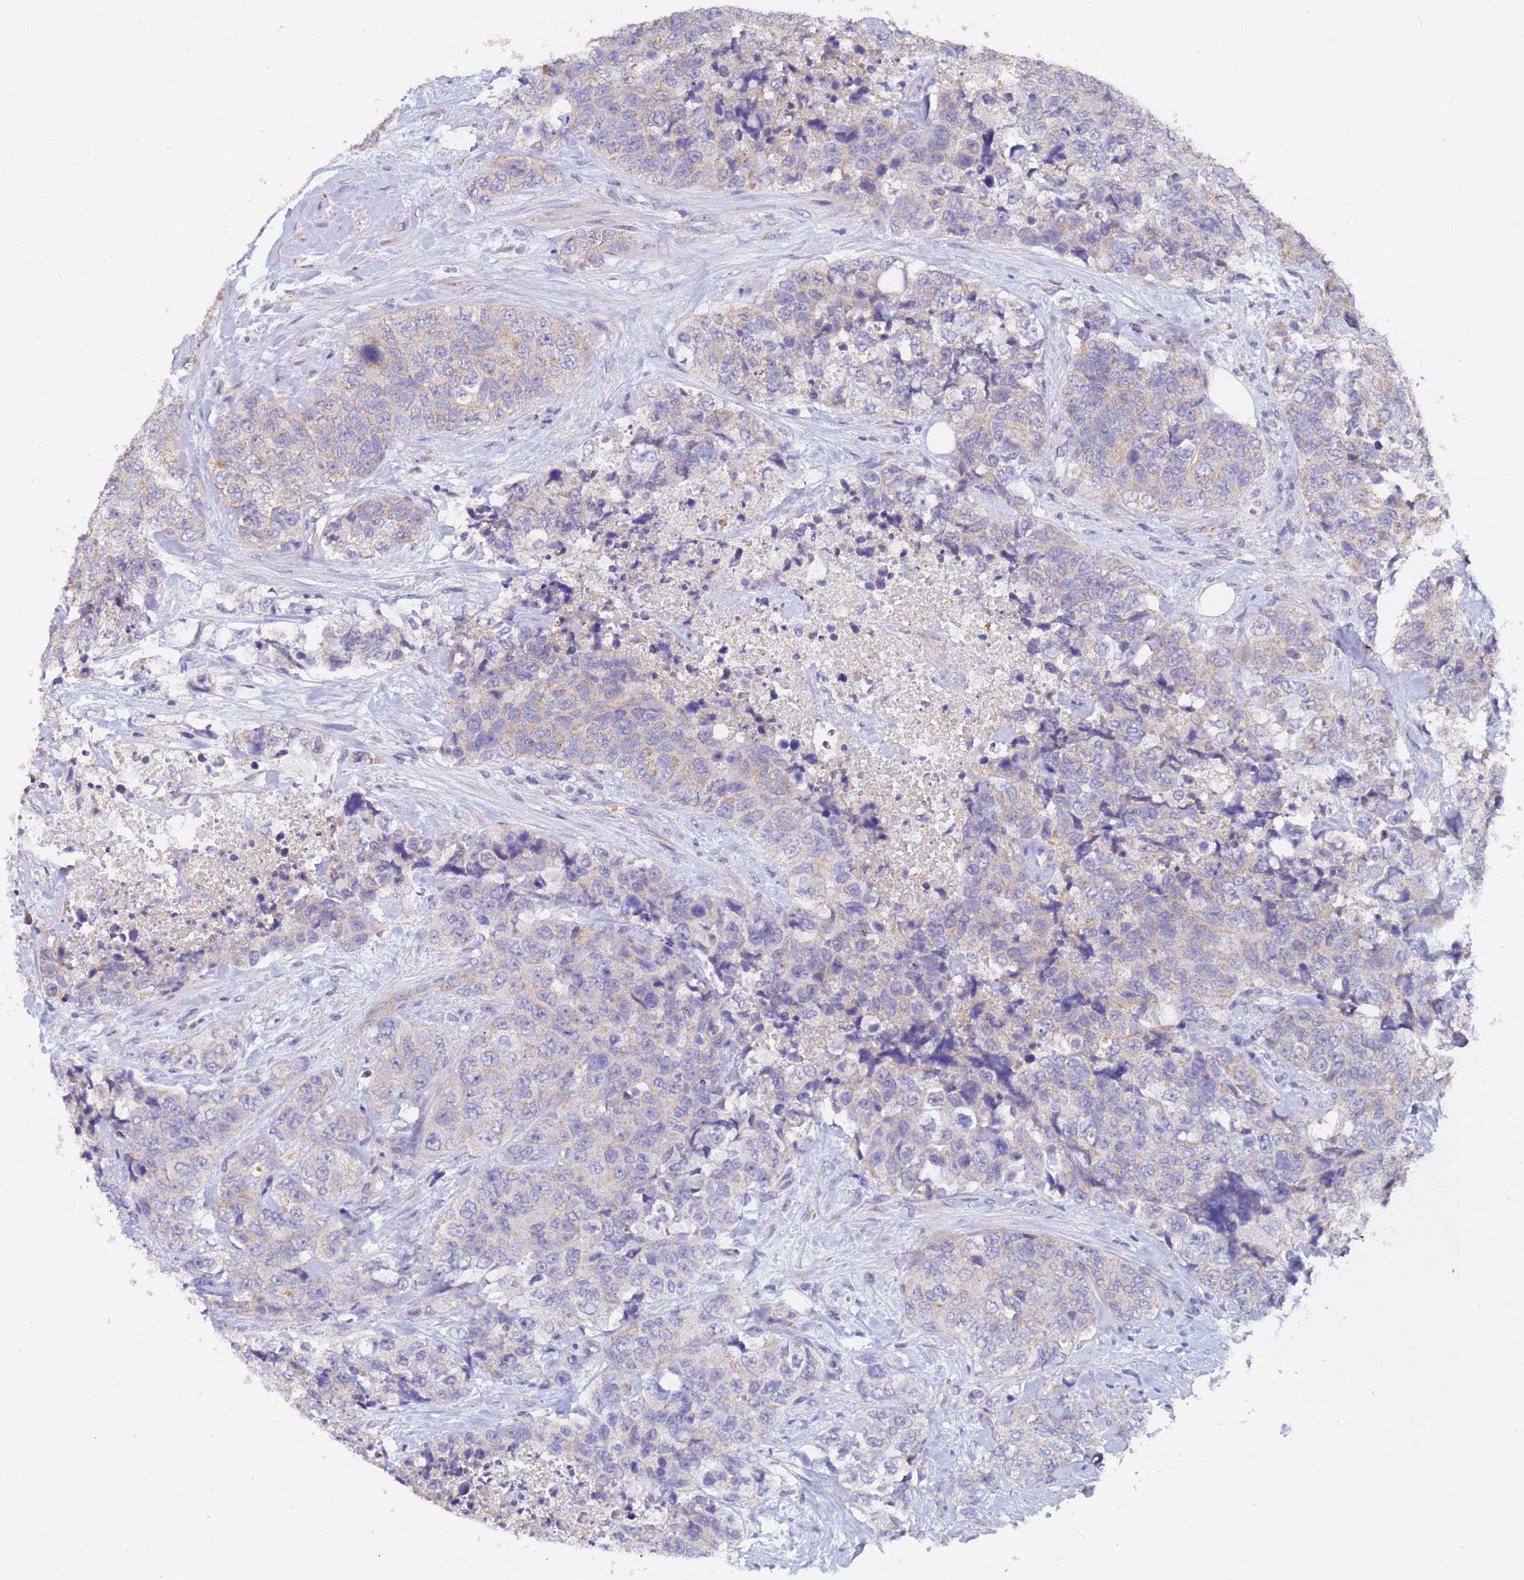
{"staining": {"intensity": "weak", "quantity": "<25%", "location": "cytoplasmic/membranous"}, "tissue": "urothelial cancer", "cell_type": "Tumor cells", "image_type": "cancer", "snomed": [{"axis": "morphology", "description": "Urothelial carcinoma, High grade"}, {"axis": "topography", "description": "Urinary bladder"}], "caption": "Immunohistochemistry (IHC) histopathology image of human urothelial carcinoma (high-grade) stained for a protein (brown), which shows no staining in tumor cells. Brightfield microscopy of immunohistochemistry stained with DAB (3,3'-diaminobenzidine) (brown) and hematoxylin (blue), captured at high magnification.", "gene": "IHO1", "patient": {"sex": "female", "age": 78}}